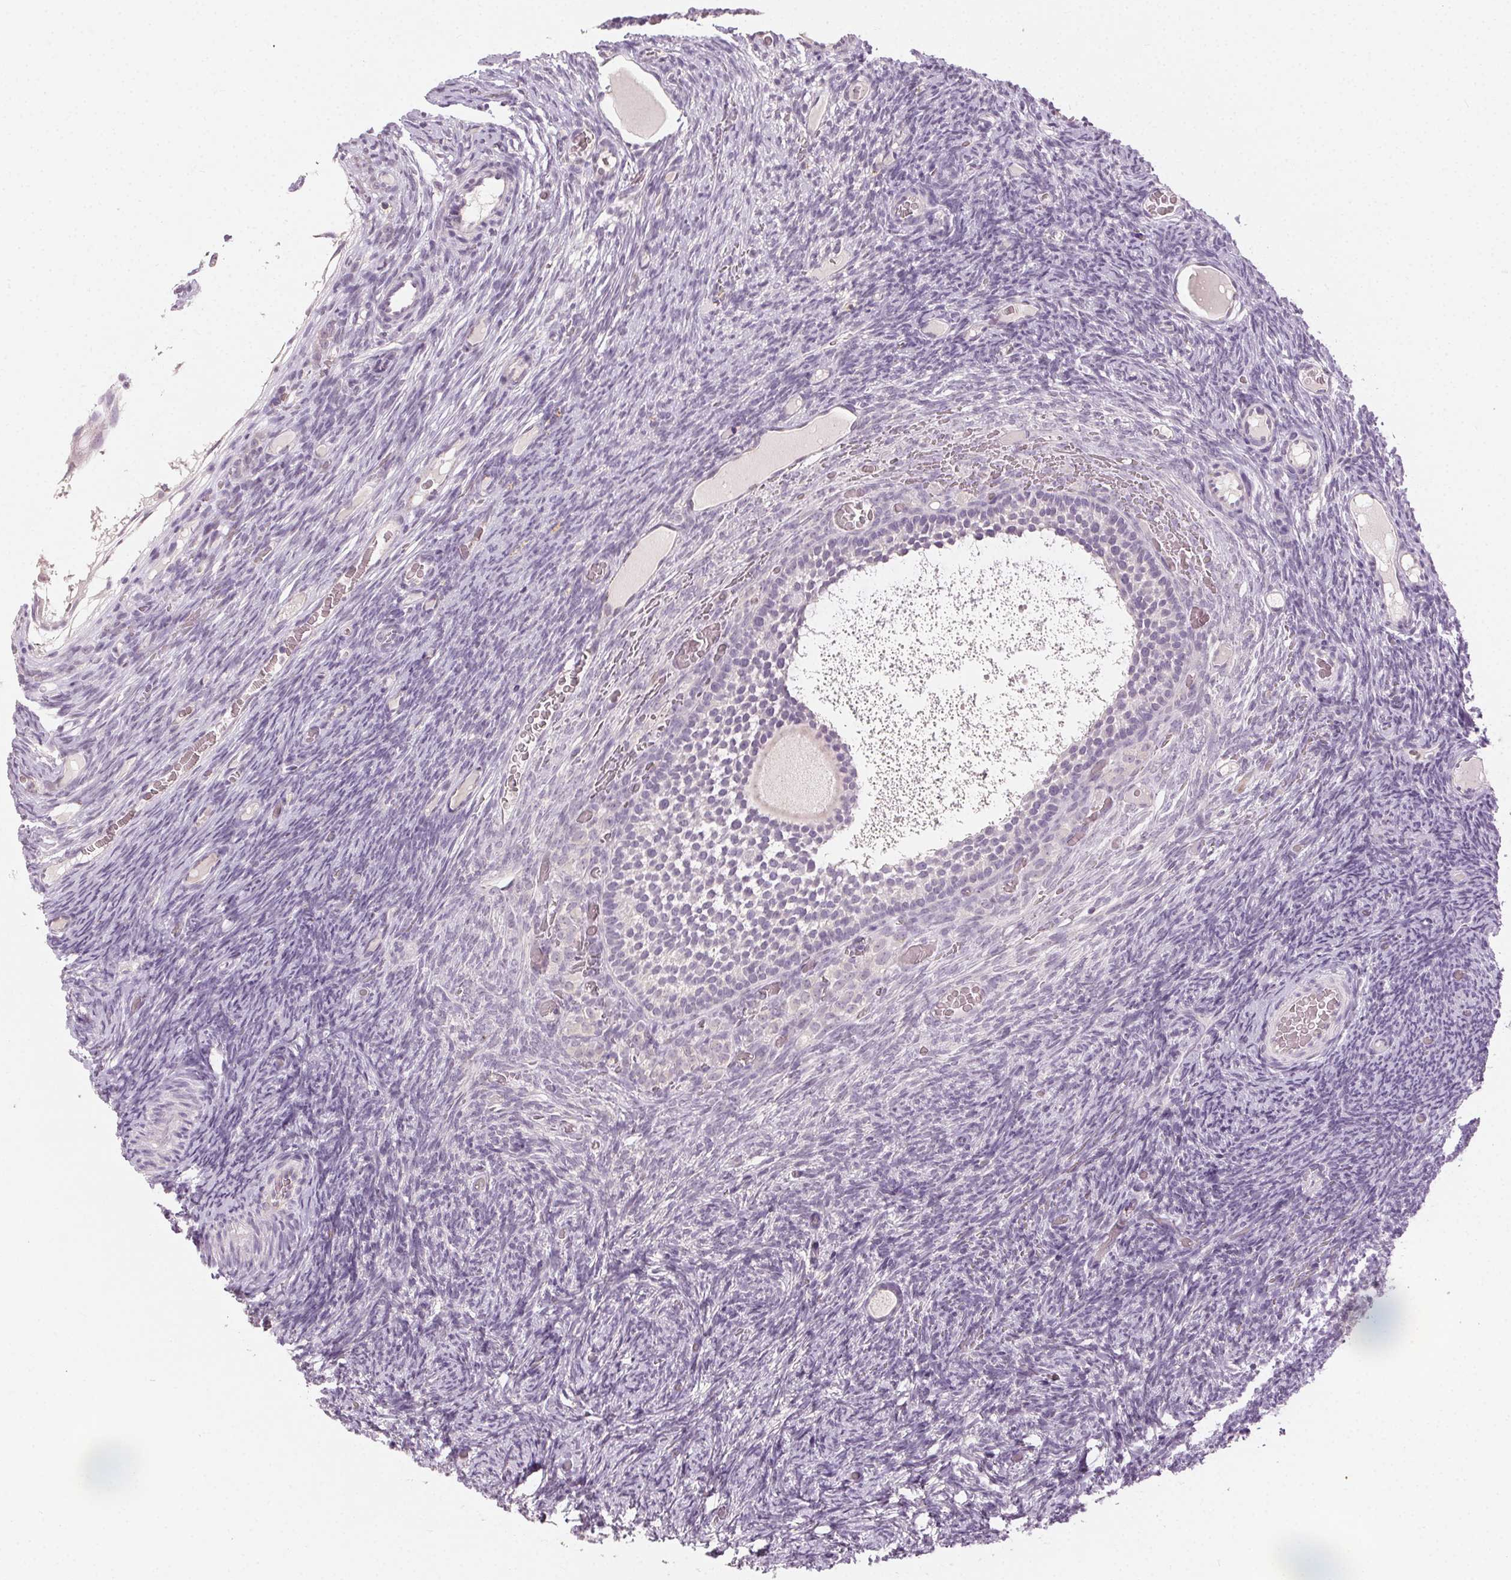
{"staining": {"intensity": "negative", "quantity": "none", "location": "none"}, "tissue": "ovary", "cell_type": "Follicle cells", "image_type": "normal", "snomed": [{"axis": "morphology", "description": "Normal tissue, NOS"}, {"axis": "topography", "description": "Ovary"}], "caption": "Human ovary stained for a protein using immunohistochemistry (IHC) shows no positivity in follicle cells.", "gene": "CLTRN", "patient": {"sex": "female", "age": 34}}